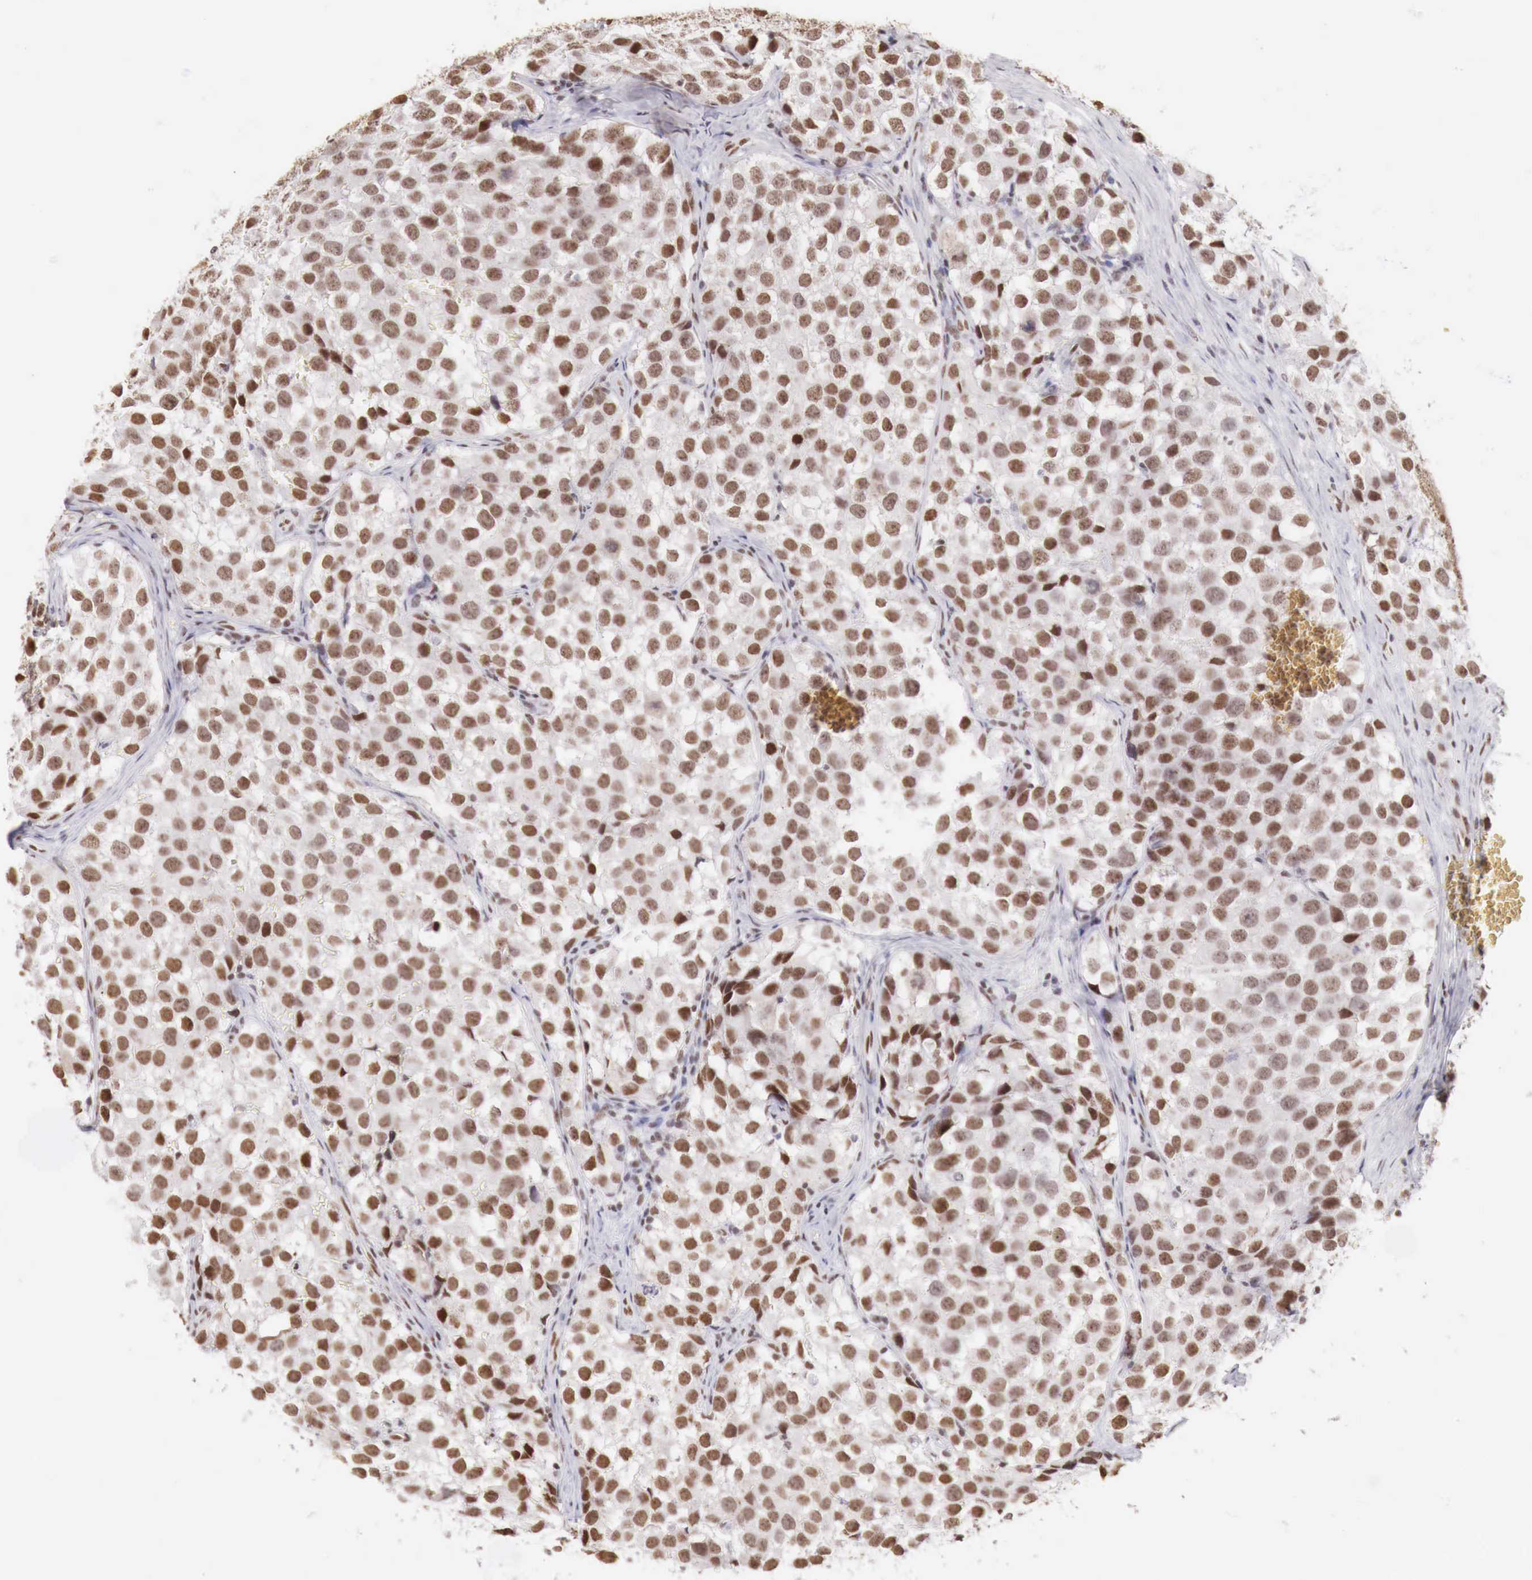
{"staining": {"intensity": "moderate", "quantity": "25%-75%", "location": "nuclear"}, "tissue": "testis cancer", "cell_type": "Tumor cells", "image_type": "cancer", "snomed": [{"axis": "morphology", "description": "Seminoma, NOS"}, {"axis": "topography", "description": "Testis"}], "caption": "Testis cancer was stained to show a protein in brown. There is medium levels of moderate nuclear positivity in about 25%-75% of tumor cells. The protein of interest is shown in brown color, while the nuclei are stained blue.", "gene": "PHF14", "patient": {"sex": "male", "age": 39}}